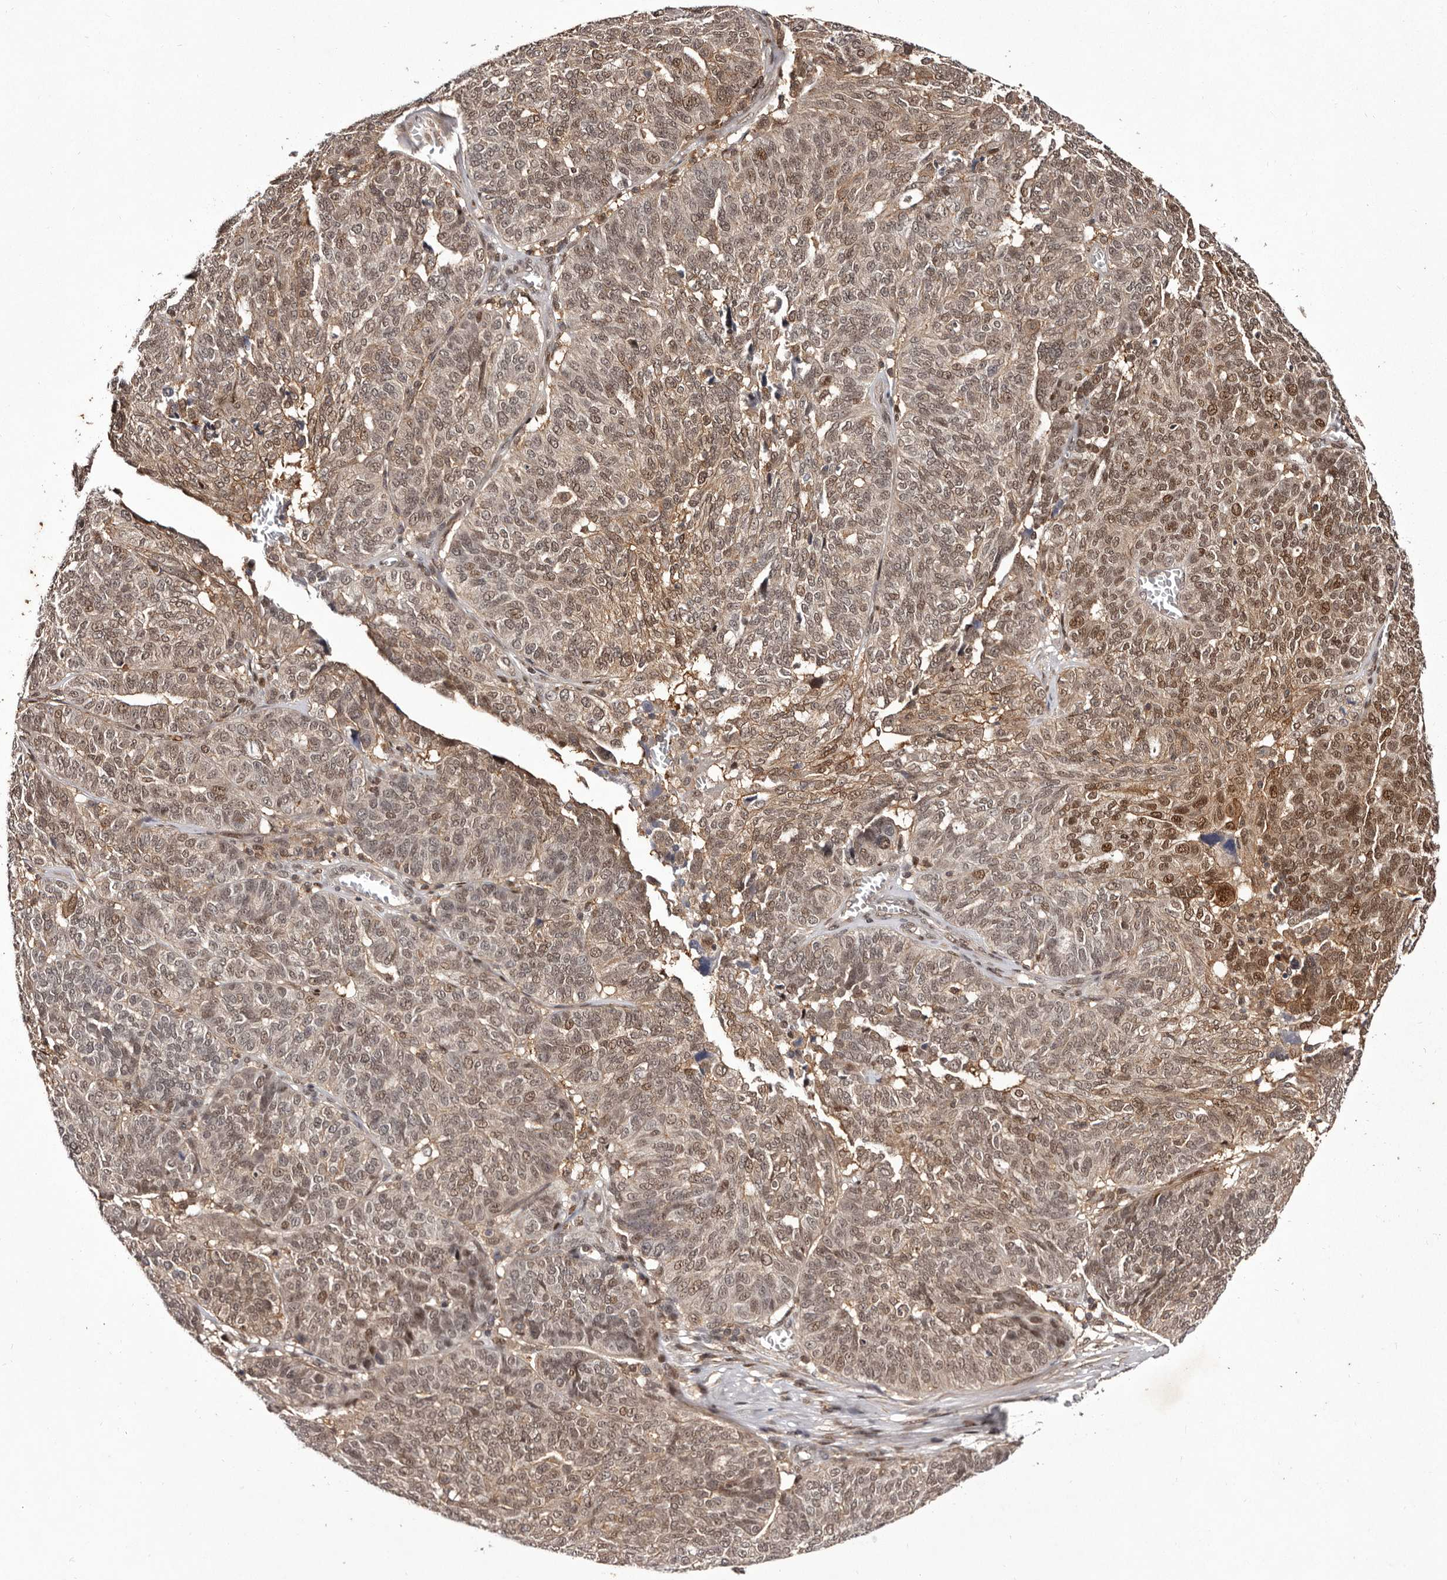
{"staining": {"intensity": "moderate", "quantity": ">75%", "location": "cytoplasmic/membranous,nuclear"}, "tissue": "ovarian cancer", "cell_type": "Tumor cells", "image_type": "cancer", "snomed": [{"axis": "morphology", "description": "Cystadenocarcinoma, serous, NOS"}, {"axis": "topography", "description": "Ovary"}], "caption": "Immunohistochemistry (IHC) photomicrograph of neoplastic tissue: human ovarian serous cystadenocarcinoma stained using IHC displays medium levels of moderate protein expression localized specifically in the cytoplasmic/membranous and nuclear of tumor cells, appearing as a cytoplasmic/membranous and nuclear brown color.", "gene": "FBXO5", "patient": {"sex": "female", "age": 59}}